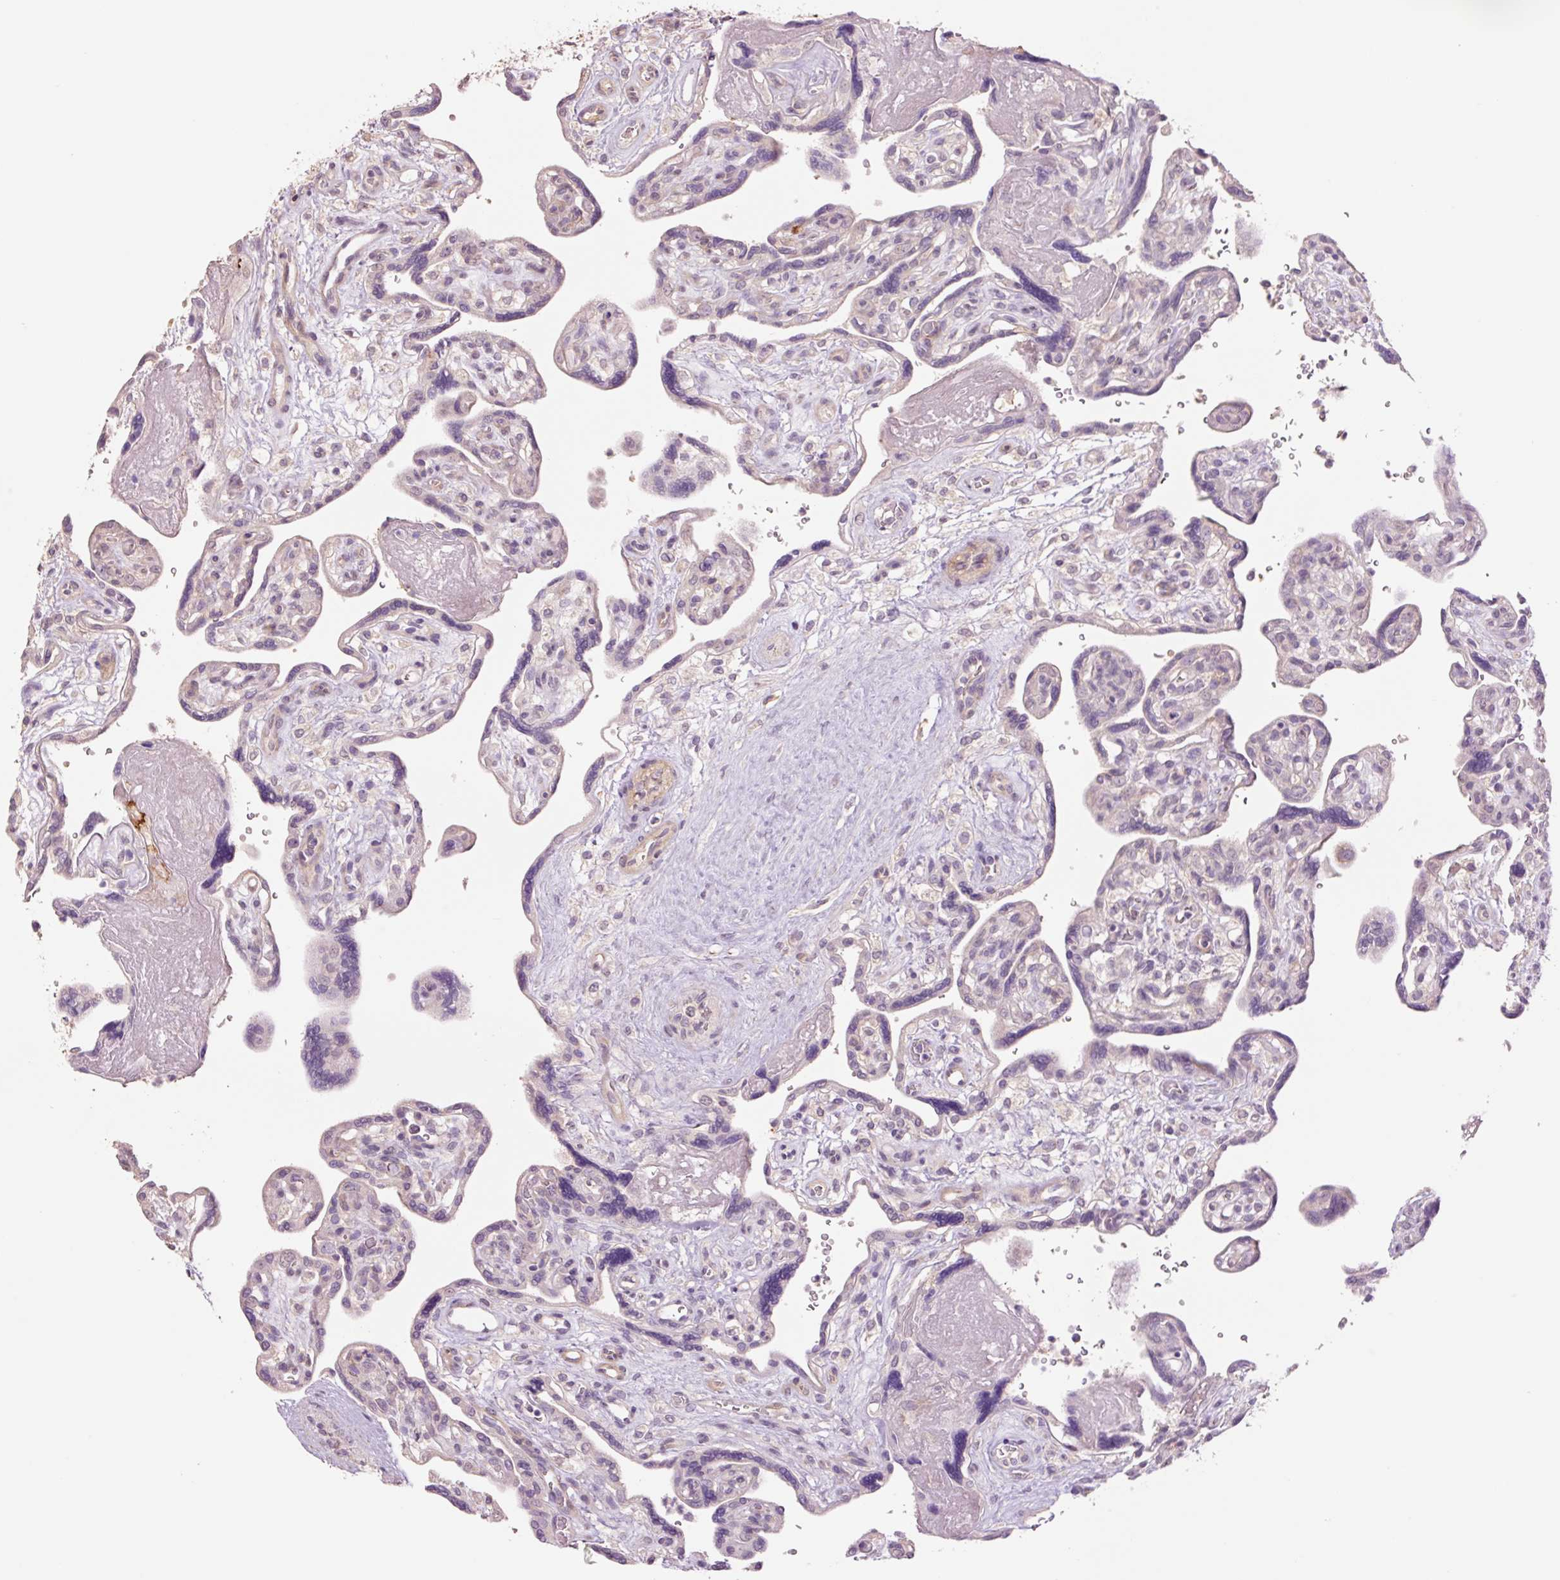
{"staining": {"intensity": "negative", "quantity": "none", "location": "none"}, "tissue": "placenta", "cell_type": "Decidual cells", "image_type": "normal", "snomed": [{"axis": "morphology", "description": "Normal tissue, NOS"}, {"axis": "topography", "description": "Placenta"}], "caption": "A micrograph of placenta stained for a protein shows no brown staining in decidual cells.", "gene": "SLC1A4", "patient": {"sex": "female", "age": 39}}